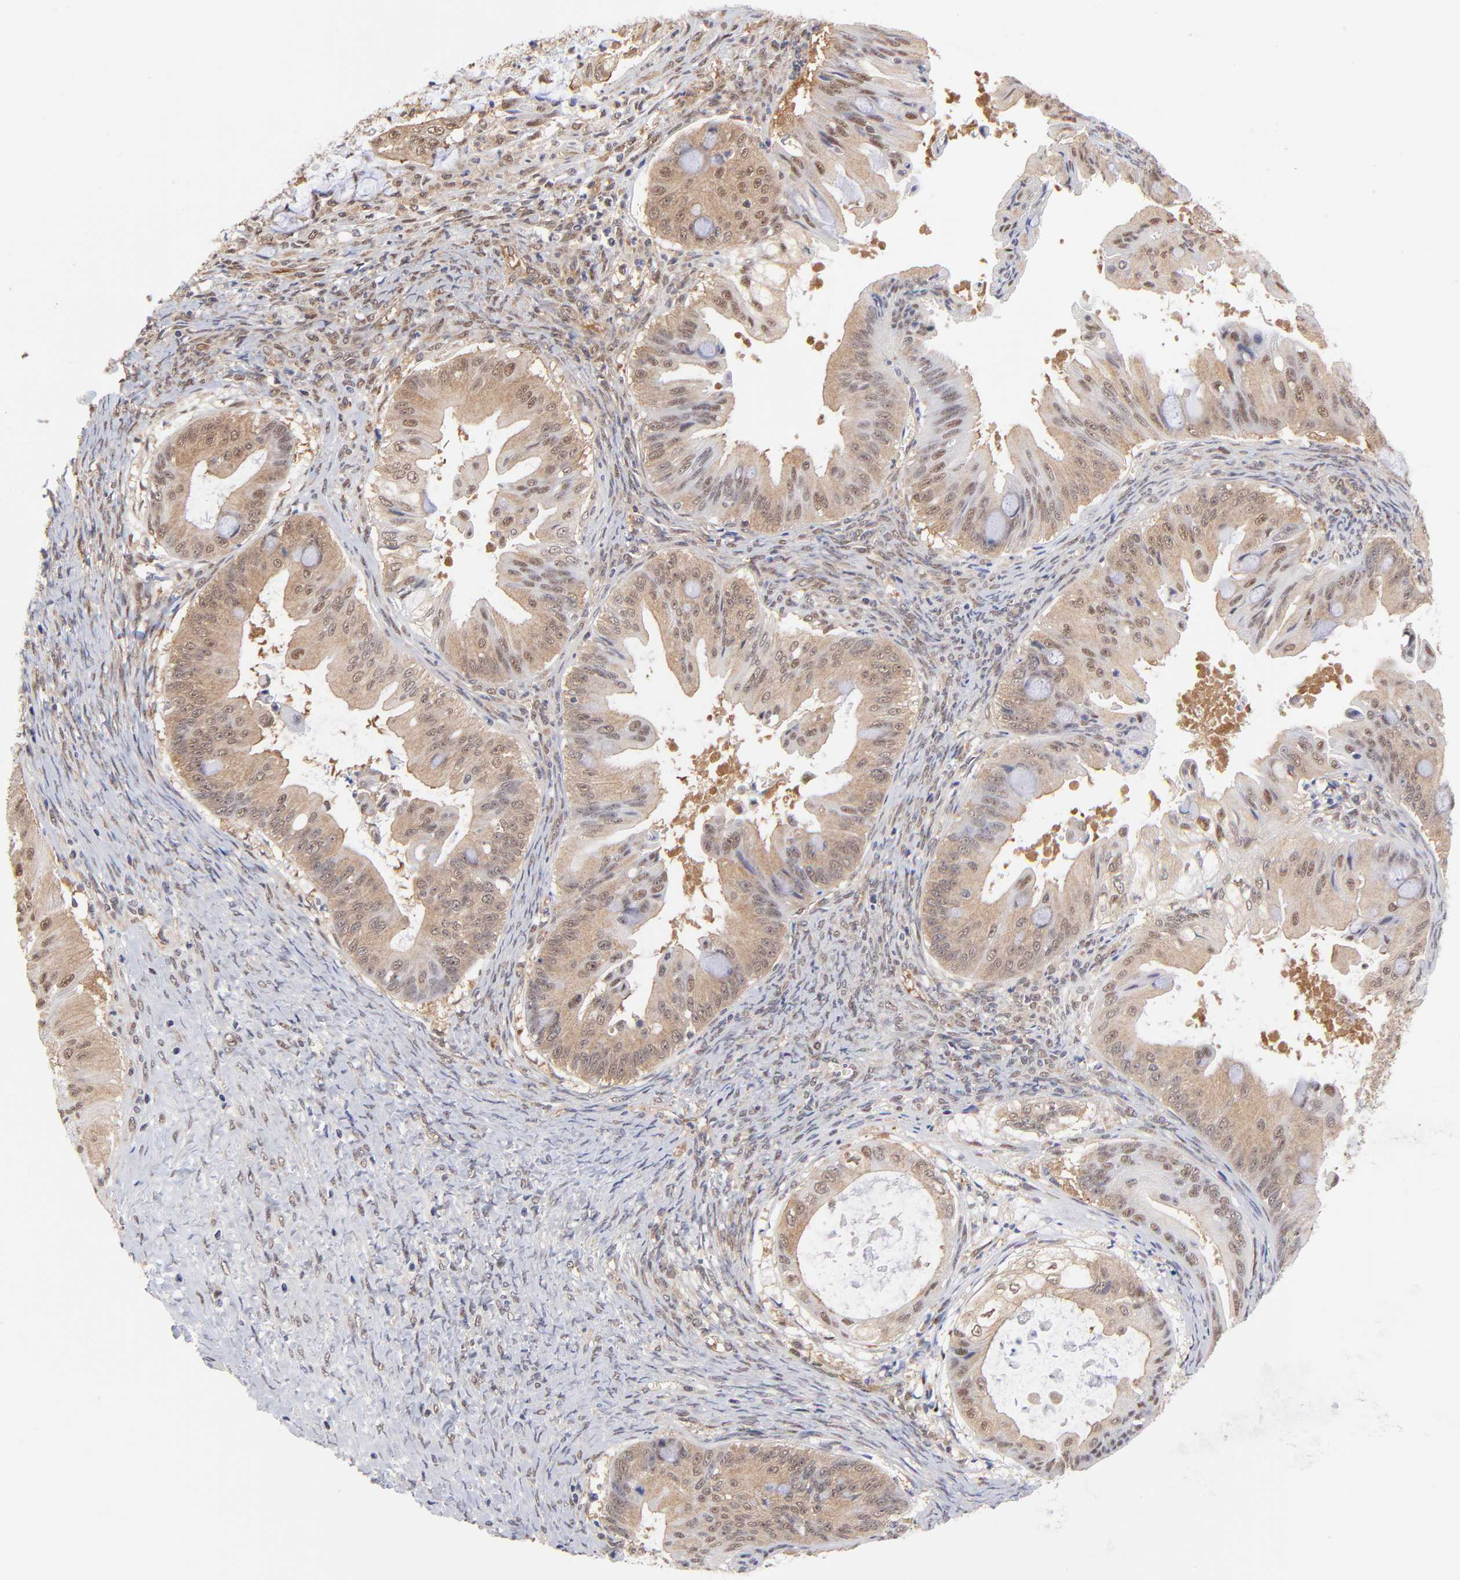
{"staining": {"intensity": "moderate", "quantity": "25%-75%", "location": "cytoplasmic/membranous,nuclear"}, "tissue": "ovarian cancer", "cell_type": "Tumor cells", "image_type": "cancer", "snomed": [{"axis": "morphology", "description": "Cystadenocarcinoma, mucinous, NOS"}, {"axis": "topography", "description": "Ovary"}], "caption": "This photomicrograph reveals IHC staining of ovarian cancer, with medium moderate cytoplasmic/membranous and nuclear positivity in about 25%-75% of tumor cells.", "gene": "PSMC4", "patient": {"sex": "female", "age": 37}}